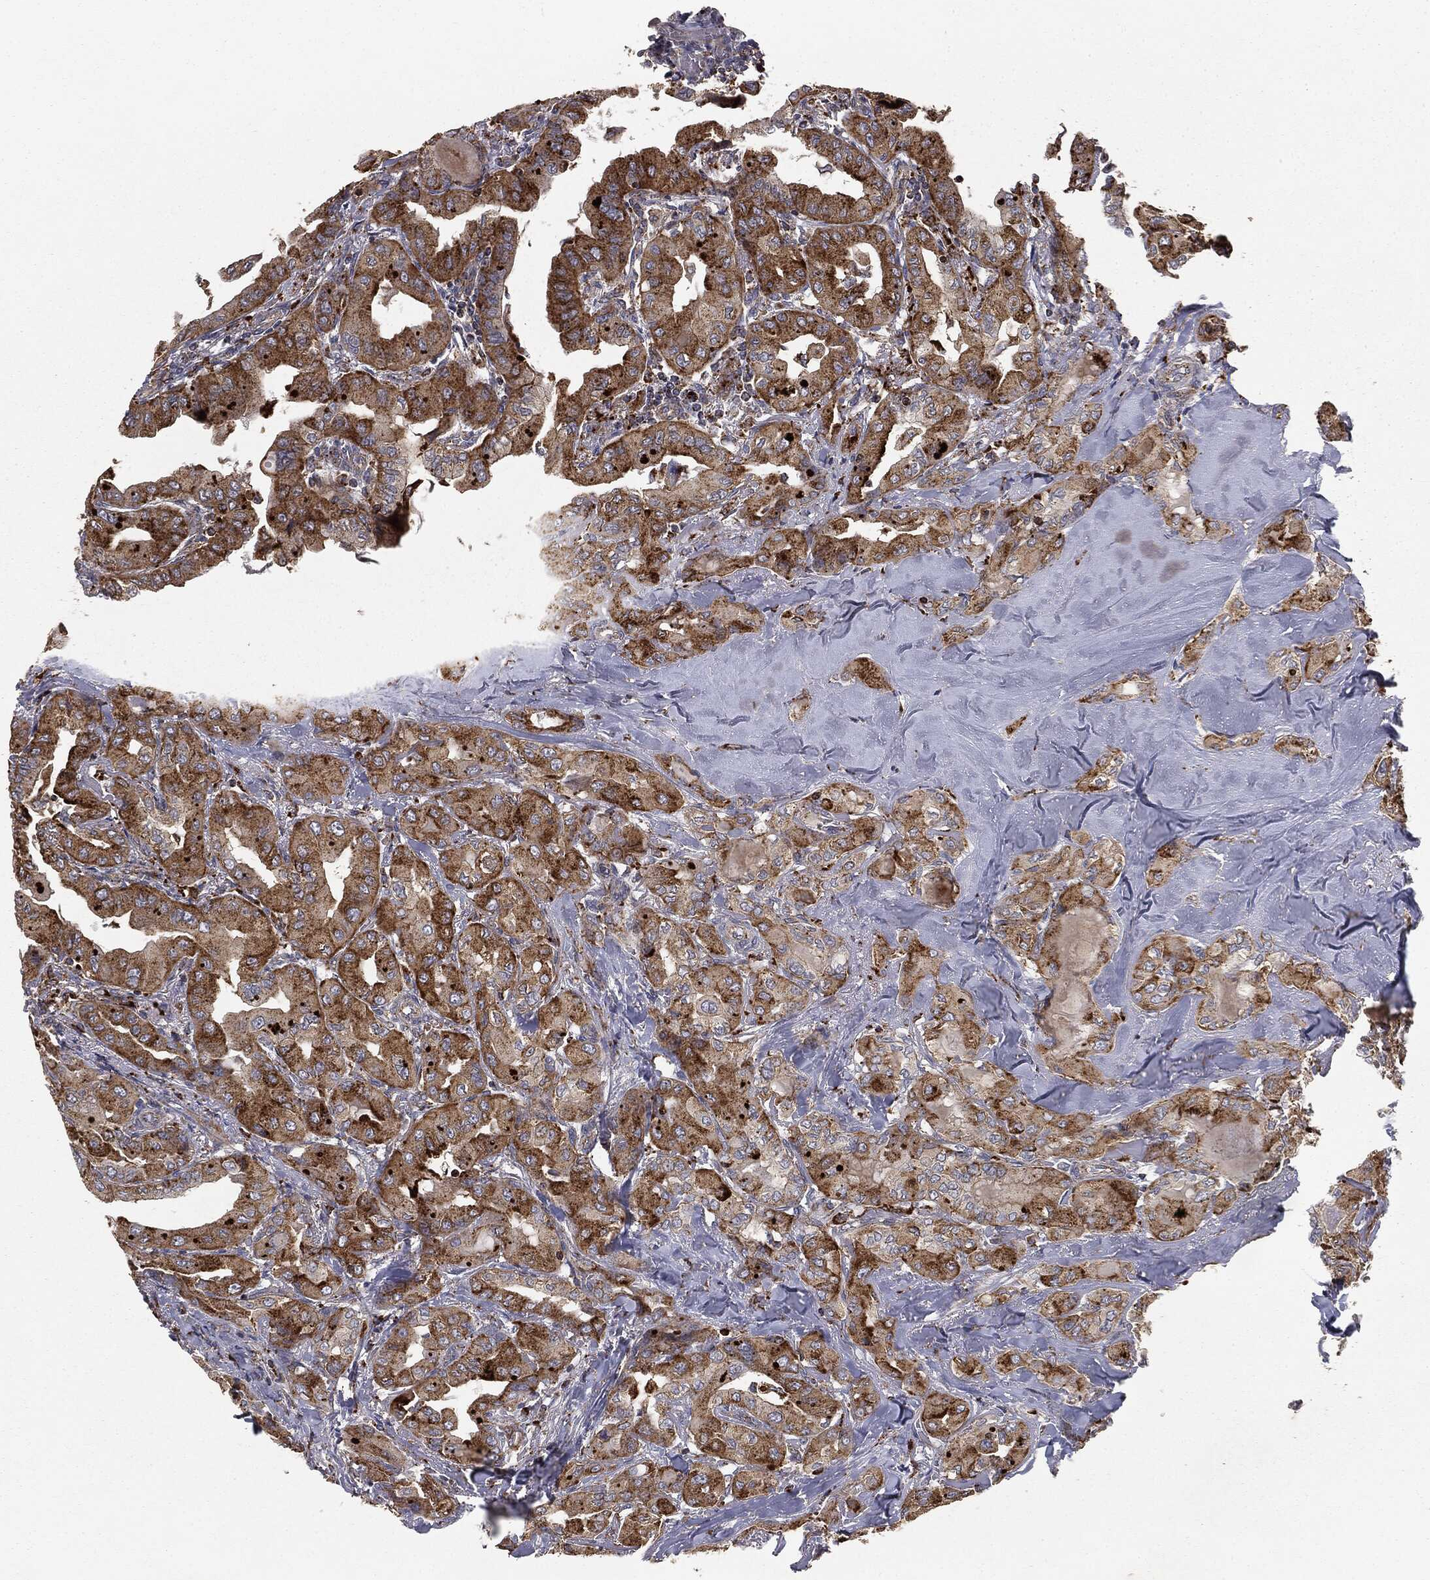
{"staining": {"intensity": "strong", "quantity": ">75%", "location": "cytoplasmic/membranous"}, "tissue": "thyroid cancer", "cell_type": "Tumor cells", "image_type": "cancer", "snomed": [{"axis": "morphology", "description": "Normal tissue, NOS"}, {"axis": "morphology", "description": "Papillary adenocarcinoma, NOS"}, {"axis": "topography", "description": "Thyroid gland"}], "caption": "Thyroid papillary adenocarcinoma stained with DAB immunohistochemistry exhibits high levels of strong cytoplasmic/membranous positivity in approximately >75% of tumor cells.", "gene": "CTSA", "patient": {"sex": "female", "age": 66}}